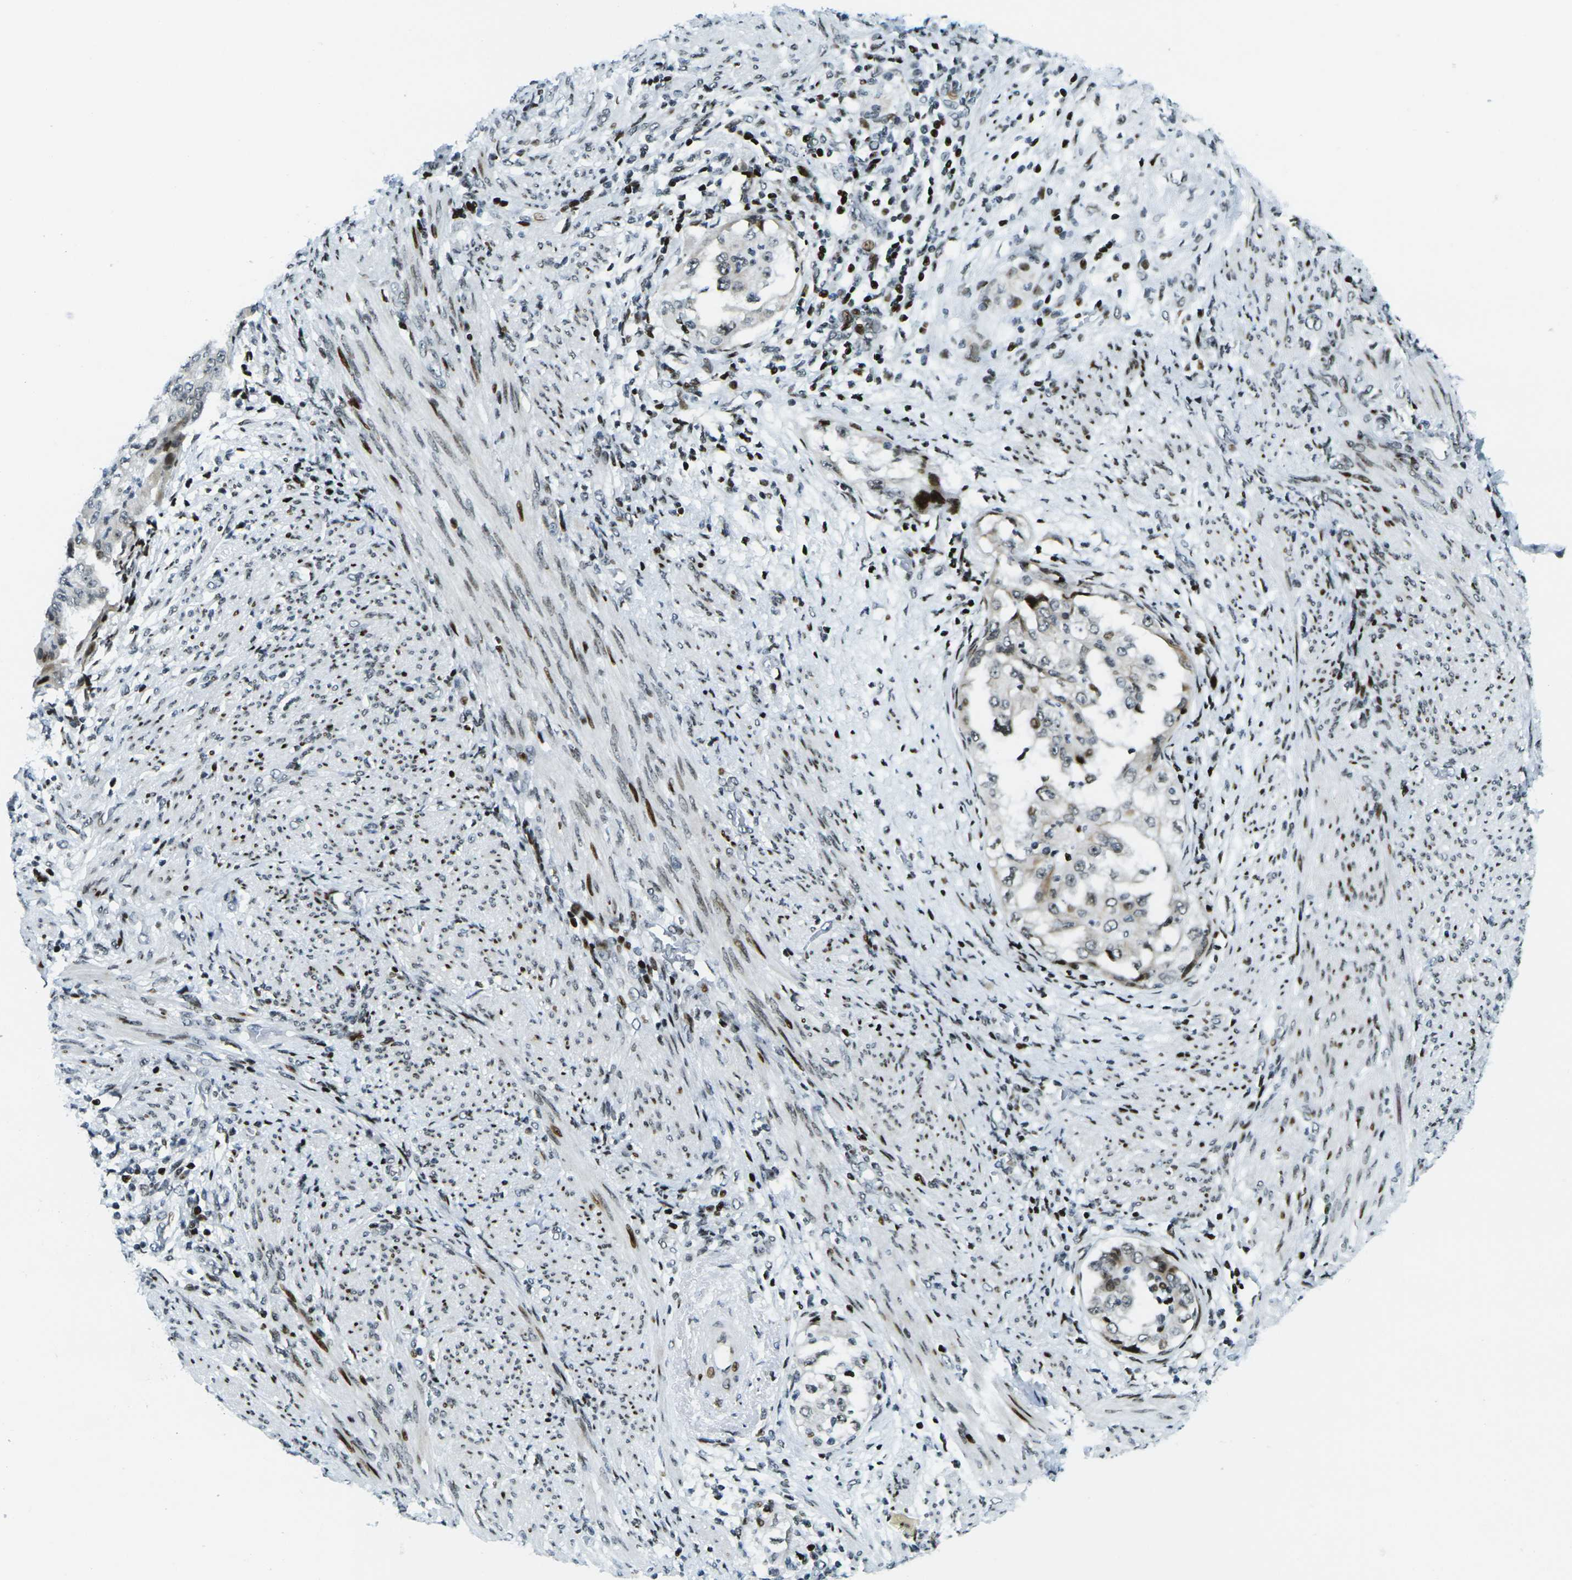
{"staining": {"intensity": "strong", "quantity": "<25%", "location": "nuclear"}, "tissue": "endometrial cancer", "cell_type": "Tumor cells", "image_type": "cancer", "snomed": [{"axis": "morphology", "description": "Adenocarcinoma, NOS"}, {"axis": "topography", "description": "Endometrium"}], "caption": "Immunohistochemistry image of neoplastic tissue: human endometrial adenocarcinoma stained using immunohistochemistry (IHC) demonstrates medium levels of strong protein expression localized specifically in the nuclear of tumor cells, appearing as a nuclear brown color.", "gene": "H3-3A", "patient": {"sex": "female", "age": 85}}